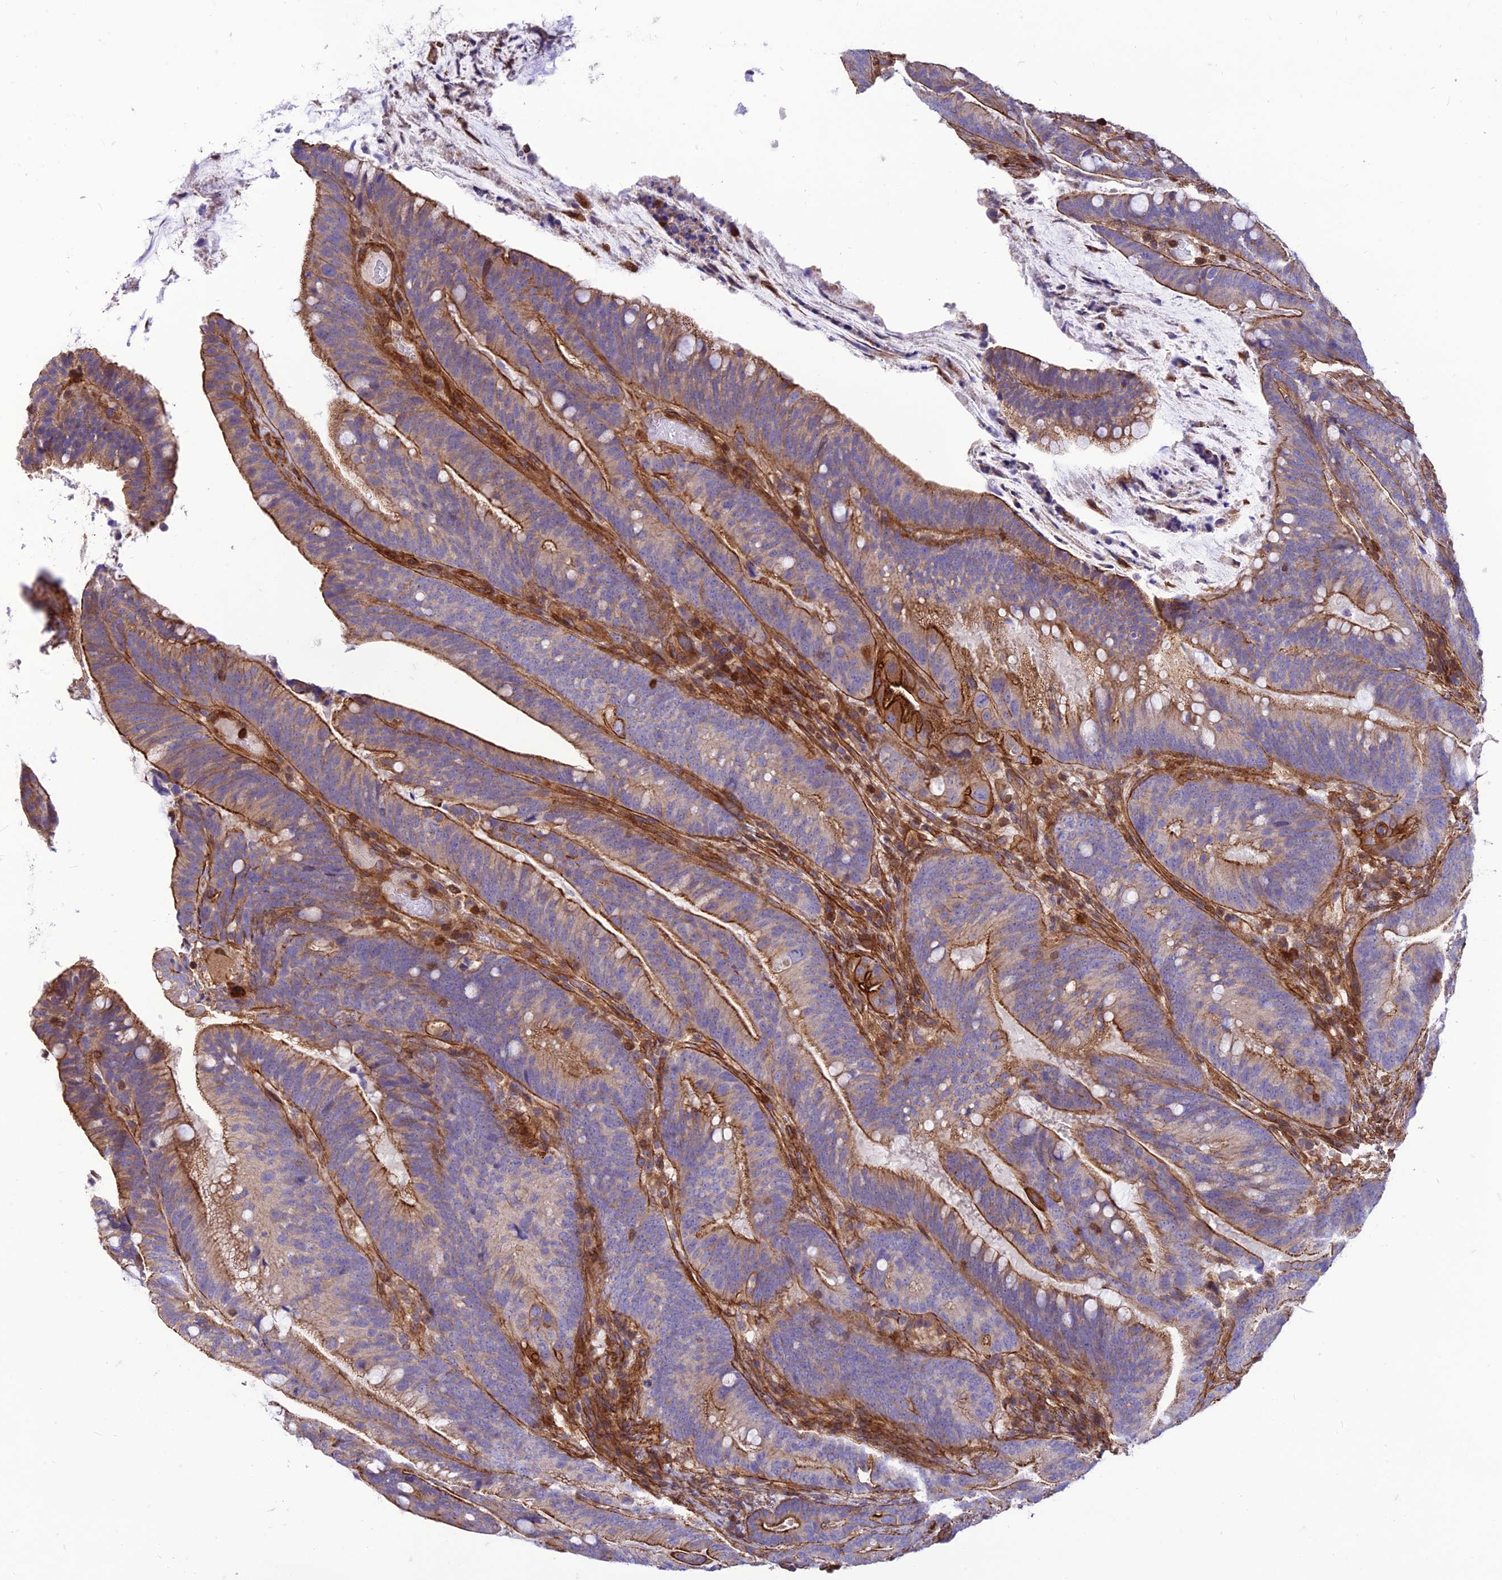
{"staining": {"intensity": "moderate", "quantity": "25%-75%", "location": "cytoplasmic/membranous"}, "tissue": "colorectal cancer", "cell_type": "Tumor cells", "image_type": "cancer", "snomed": [{"axis": "morphology", "description": "Adenocarcinoma, NOS"}, {"axis": "topography", "description": "Colon"}], "caption": "Immunohistochemistry (IHC) (DAB) staining of human adenocarcinoma (colorectal) exhibits moderate cytoplasmic/membranous protein staining in about 25%-75% of tumor cells.", "gene": "HPSE2", "patient": {"sex": "female", "age": 66}}